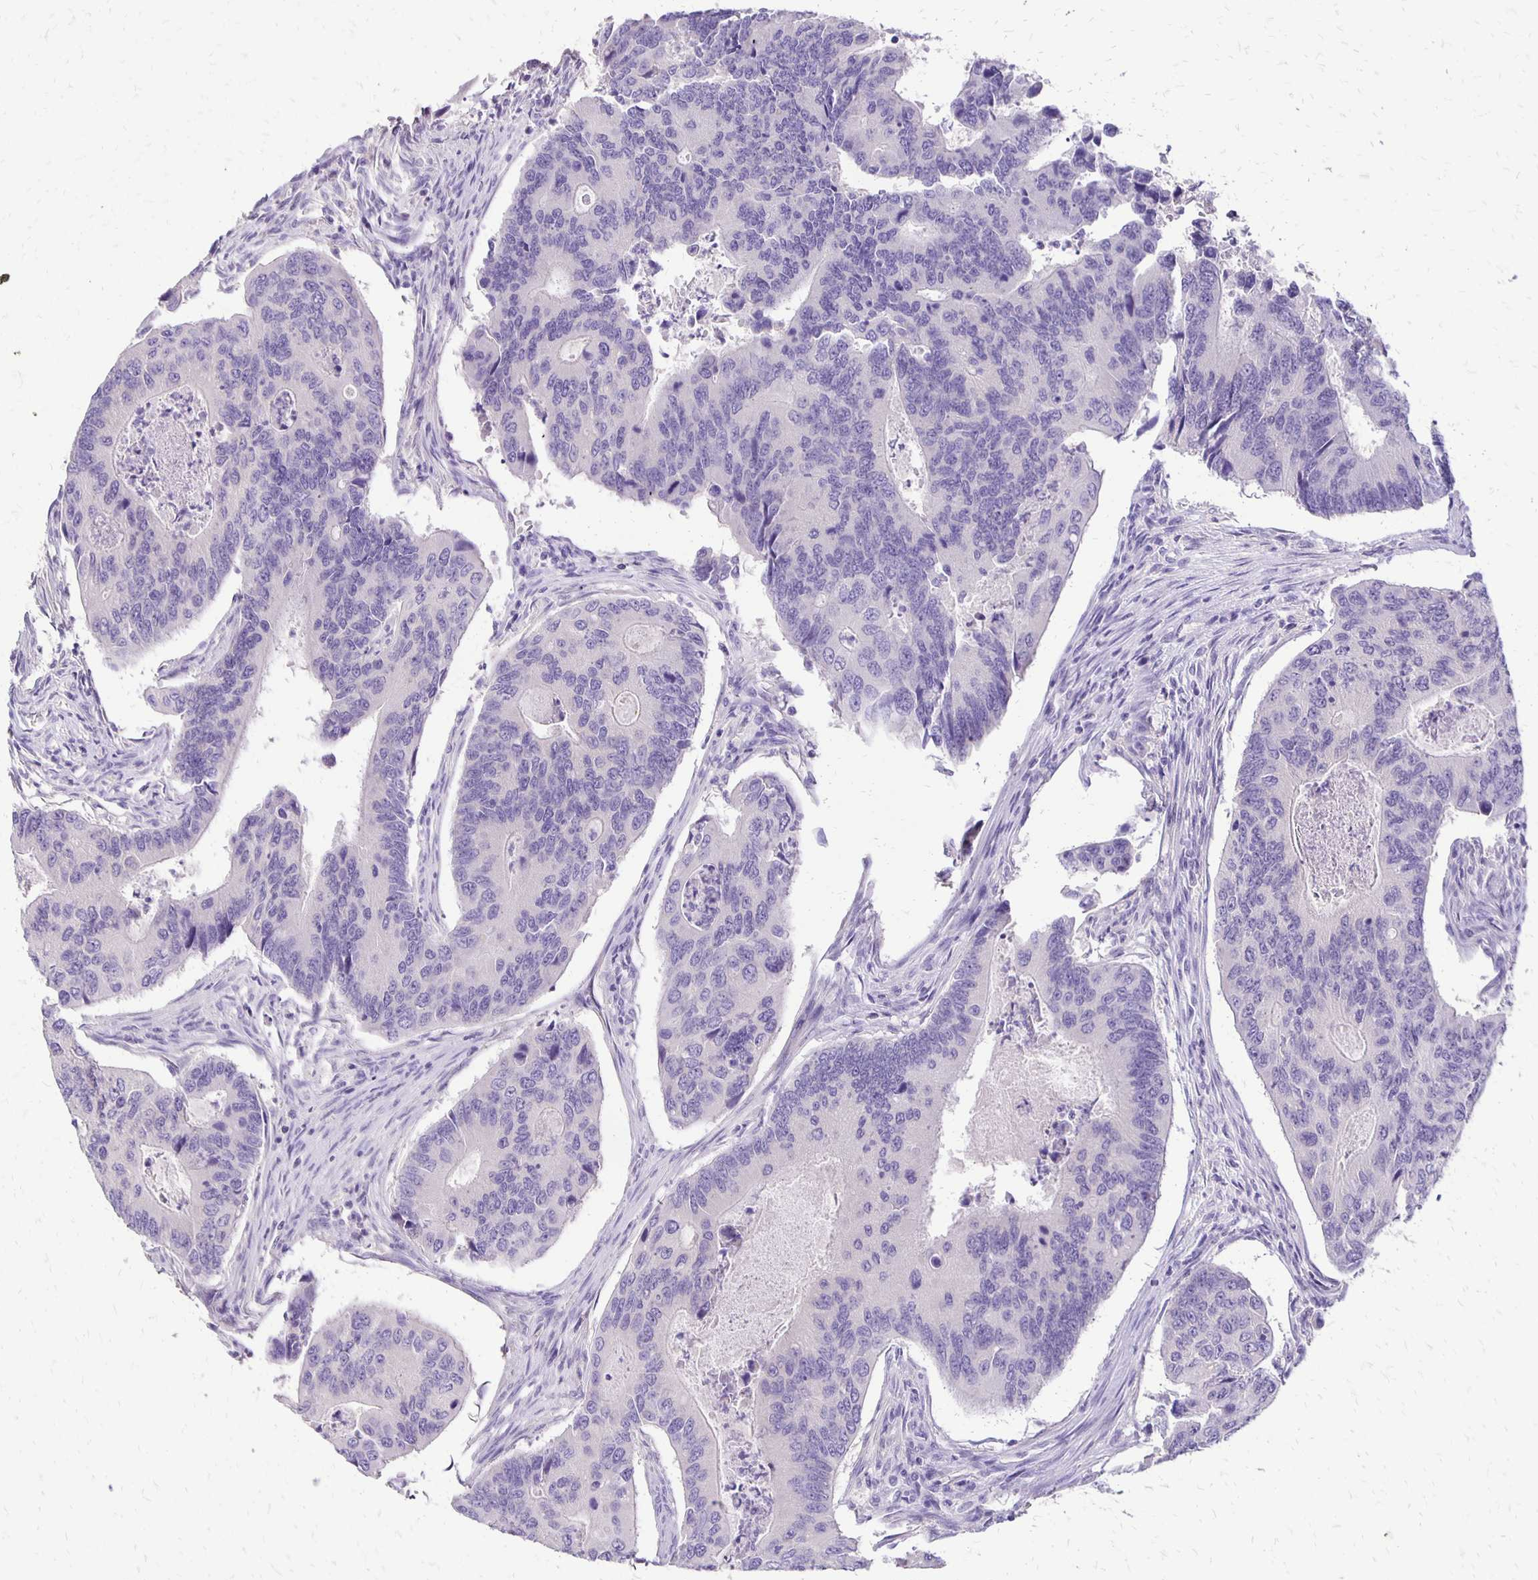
{"staining": {"intensity": "negative", "quantity": "none", "location": "none"}, "tissue": "colorectal cancer", "cell_type": "Tumor cells", "image_type": "cancer", "snomed": [{"axis": "morphology", "description": "Adenocarcinoma, NOS"}, {"axis": "topography", "description": "Colon"}], "caption": "Tumor cells show no significant protein positivity in colorectal adenocarcinoma.", "gene": "ANKRD45", "patient": {"sex": "female", "age": 67}}